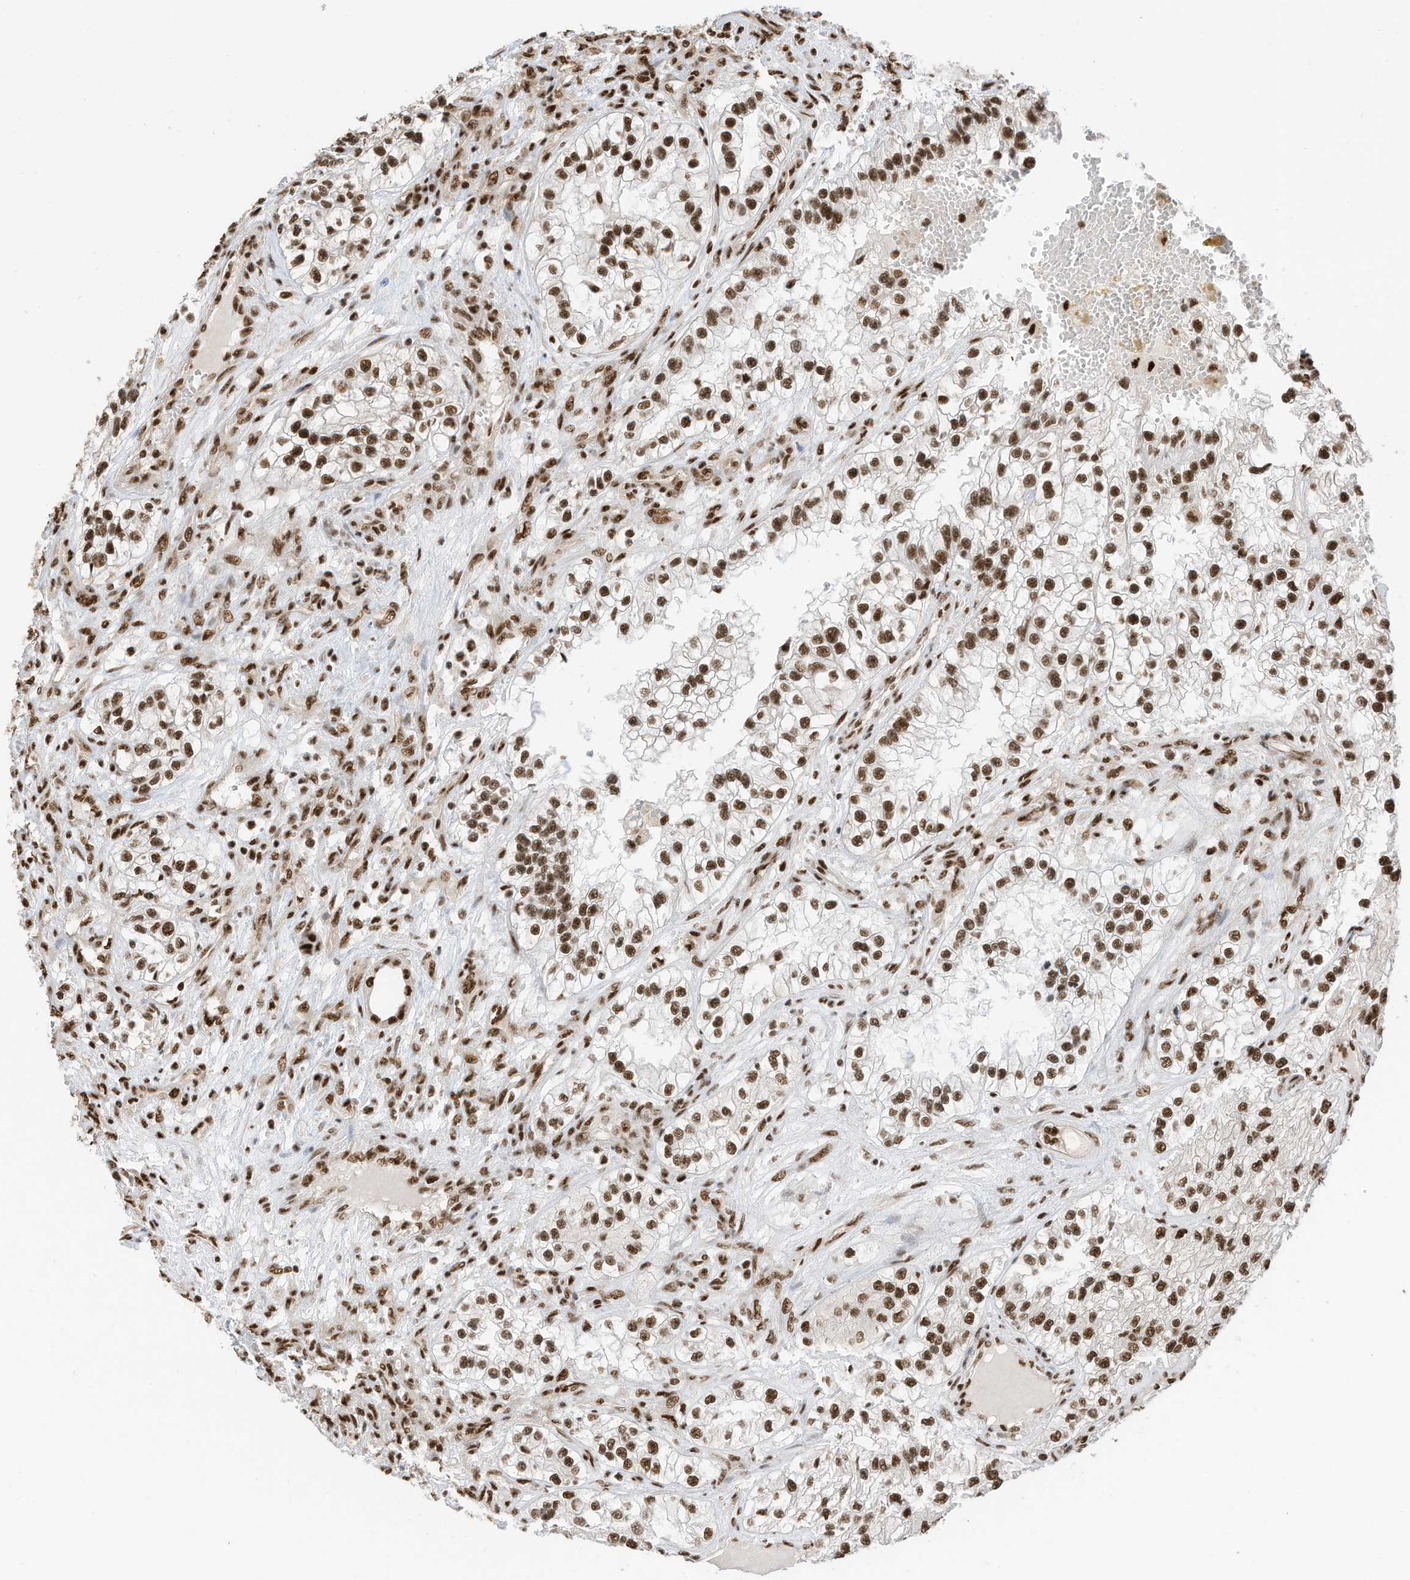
{"staining": {"intensity": "moderate", "quantity": ">75%", "location": "nuclear"}, "tissue": "renal cancer", "cell_type": "Tumor cells", "image_type": "cancer", "snomed": [{"axis": "morphology", "description": "Adenocarcinoma, NOS"}, {"axis": "topography", "description": "Kidney"}], "caption": "Human renal cancer (adenocarcinoma) stained for a protein (brown) displays moderate nuclear positive positivity in approximately >75% of tumor cells.", "gene": "SF3A3", "patient": {"sex": "female", "age": 57}}